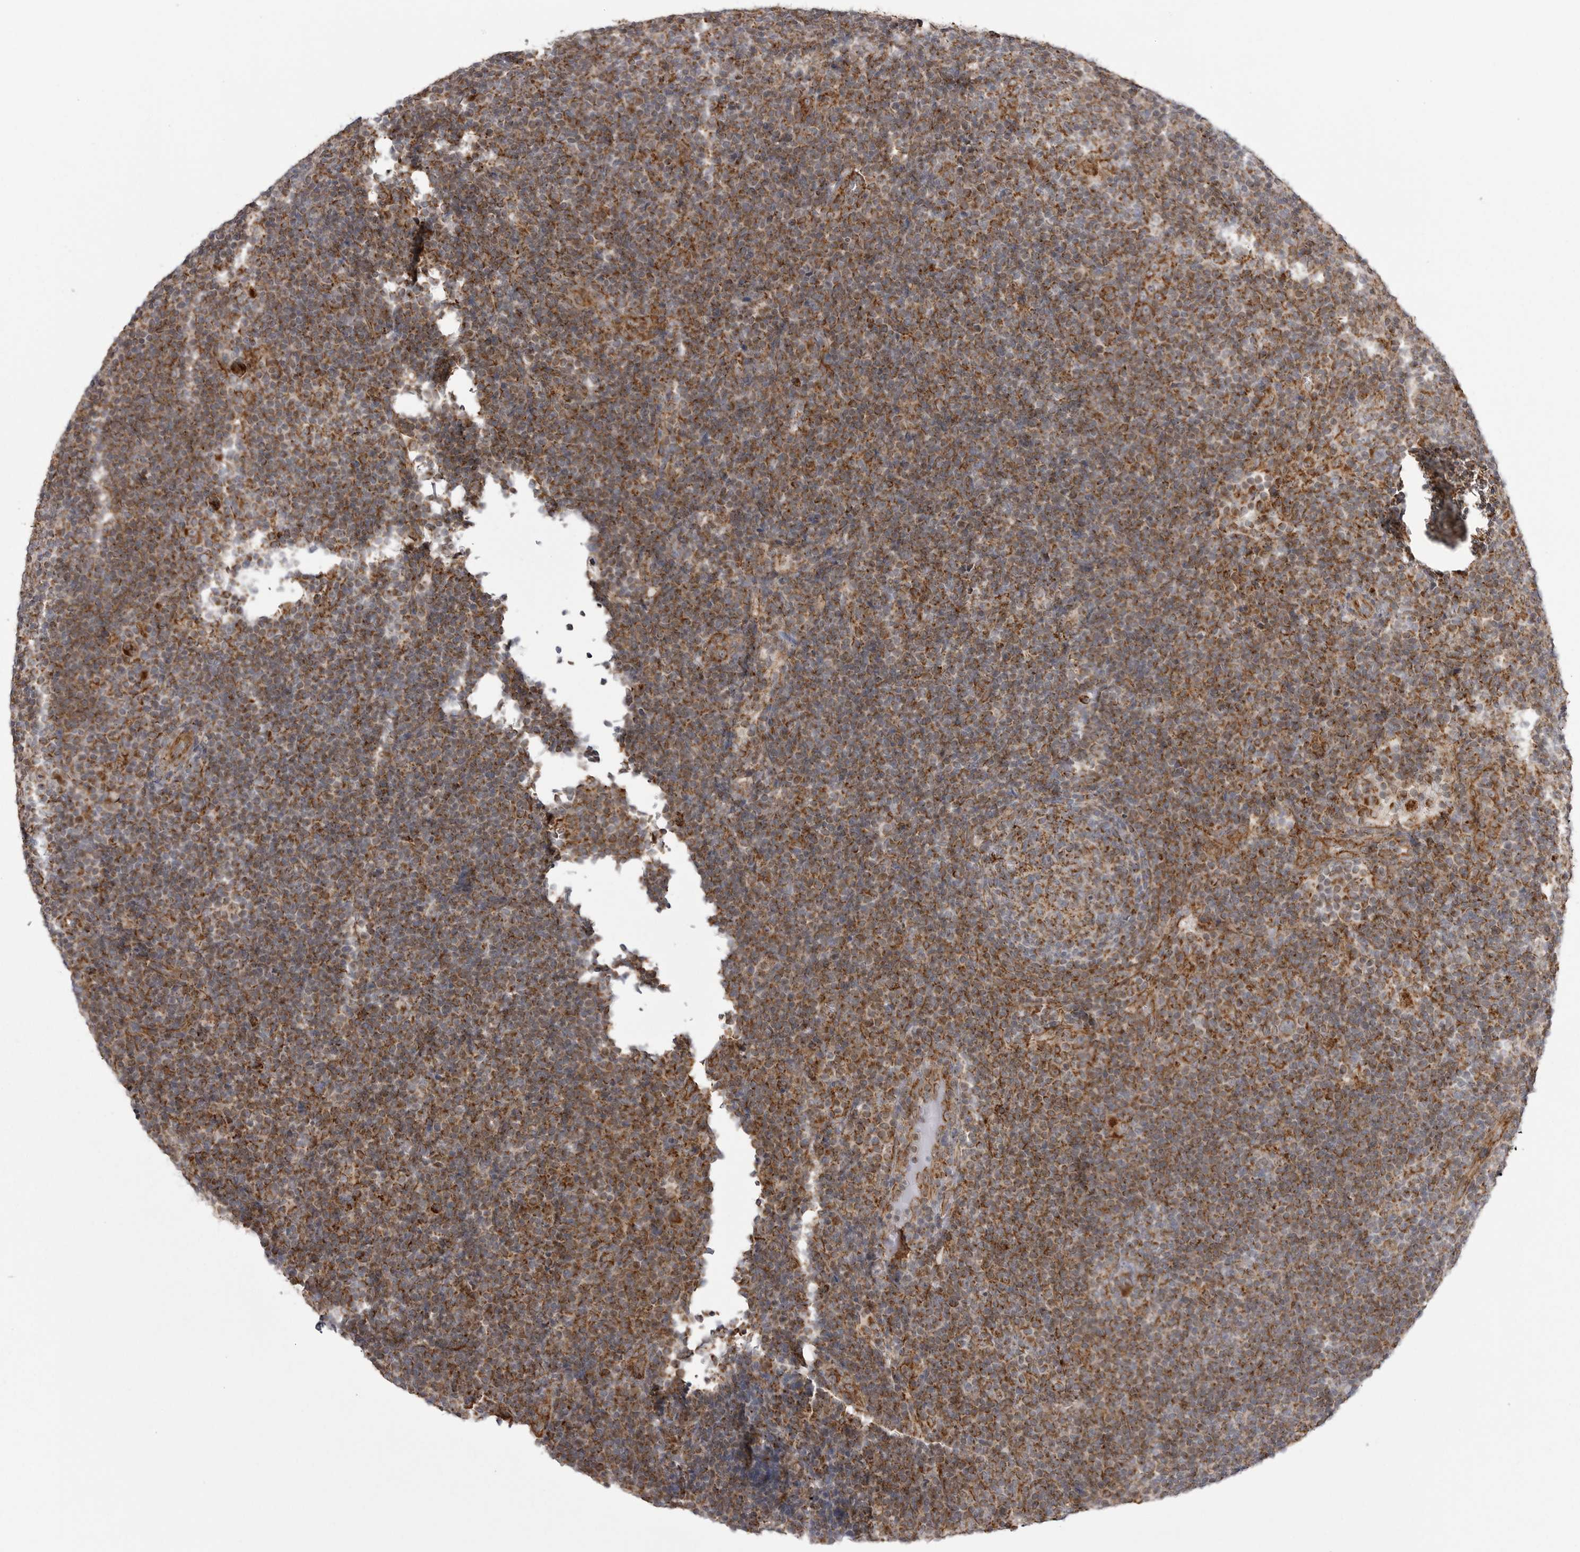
{"staining": {"intensity": "moderate", "quantity": ">75%", "location": "cytoplasmic/membranous"}, "tissue": "lymphoma", "cell_type": "Tumor cells", "image_type": "cancer", "snomed": [{"axis": "morphology", "description": "Hodgkin's disease, NOS"}, {"axis": "topography", "description": "Lymph node"}], "caption": "A high-resolution photomicrograph shows IHC staining of Hodgkin's disease, which demonstrates moderate cytoplasmic/membranous positivity in approximately >75% of tumor cells.", "gene": "FH", "patient": {"sex": "female", "age": 57}}